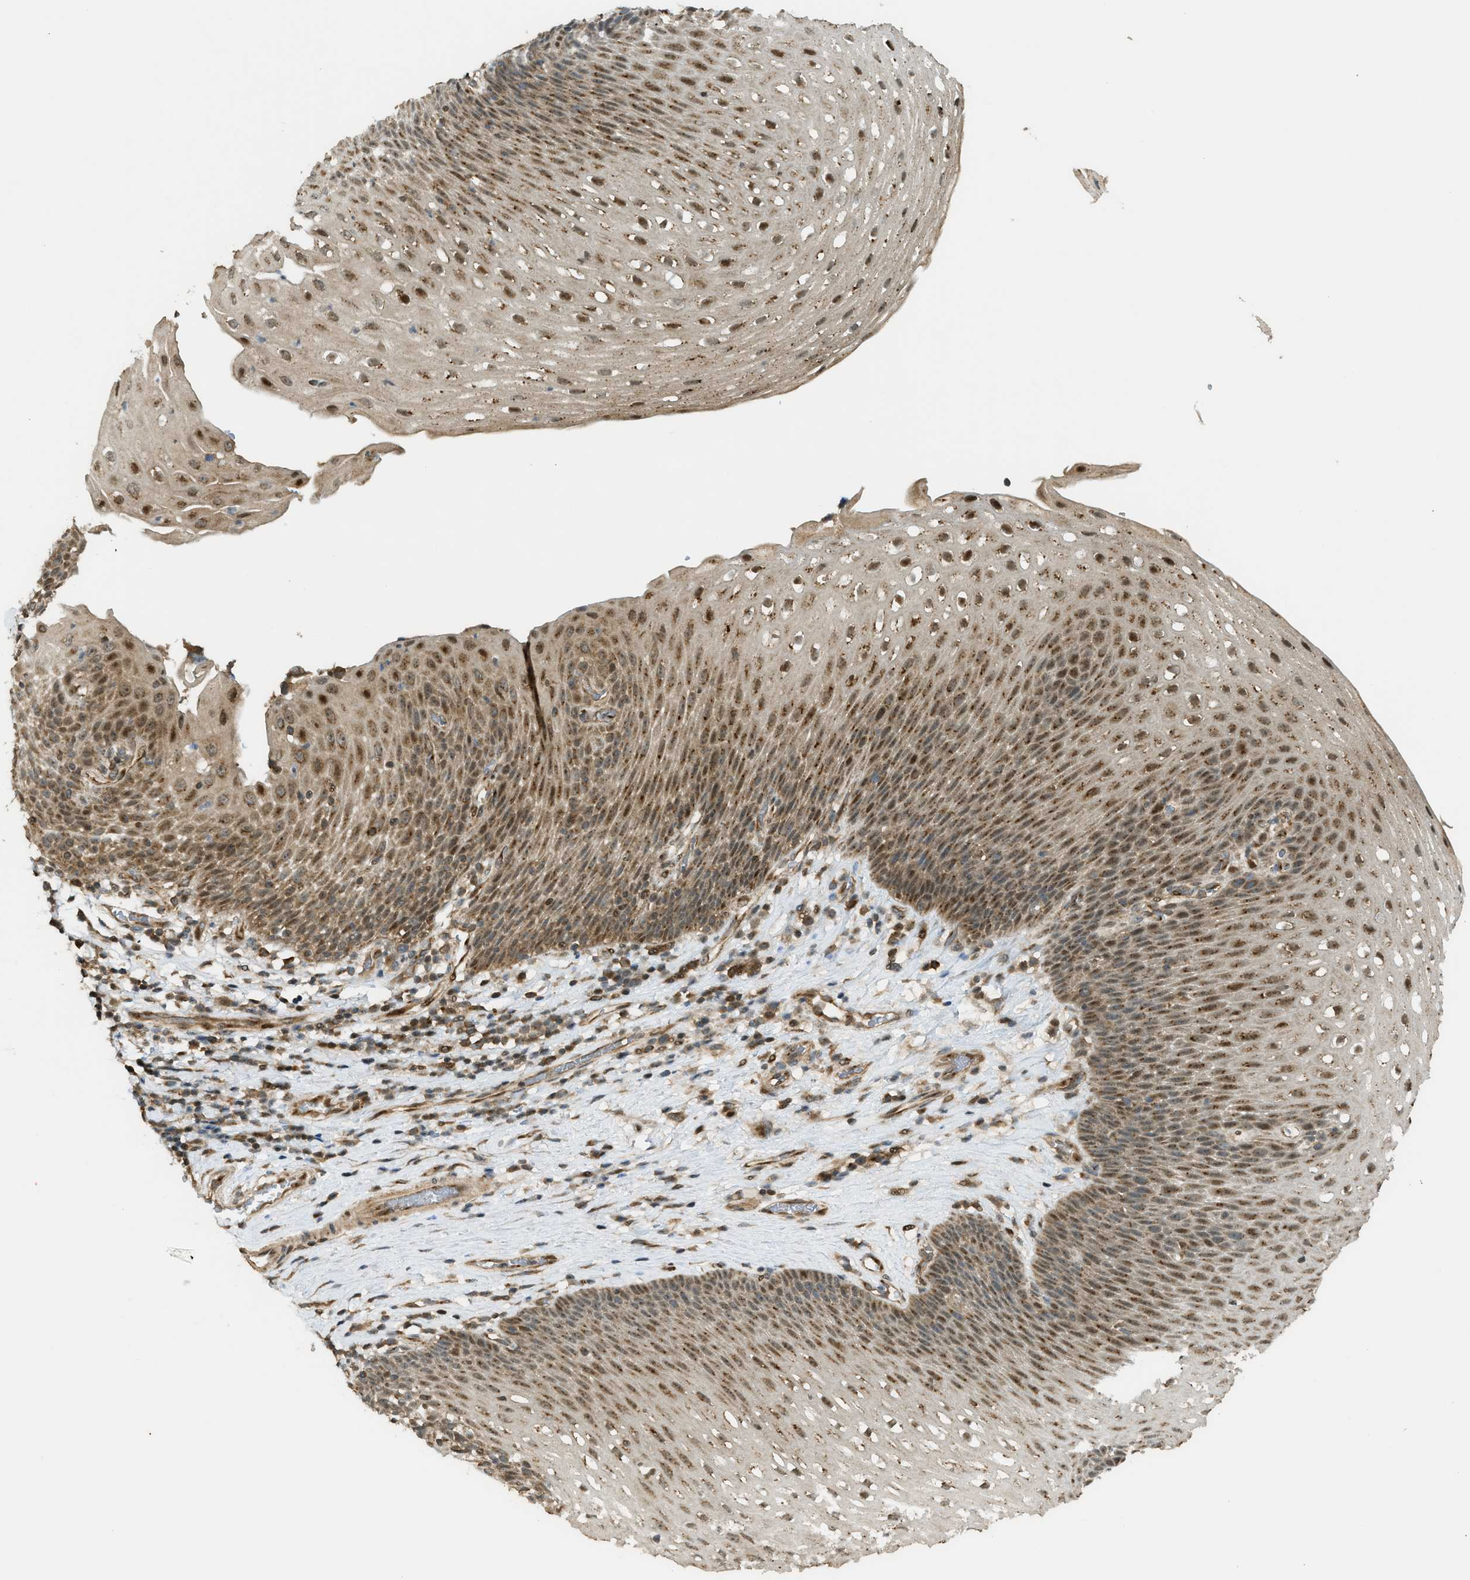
{"staining": {"intensity": "strong", "quantity": ">75%", "location": "cytoplasmic/membranous,nuclear"}, "tissue": "esophagus", "cell_type": "Squamous epithelial cells", "image_type": "normal", "snomed": [{"axis": "morphology", "description": "Normal tissue, NOS"}, {"axis": "topography", "description": "Esophagus"}], "caption": "High-magnification brightfield microscopy of normal esophagus stained with DAB (brown) and counterstained with hematoxylin (blue). squamous epithelial cells exhibit strong cytoplasmic/membranous,nuclear positivity is seen in approximately>75% of cells.", "gene": "CCDC186", "patient": {"sex": "male", "age": 48}}